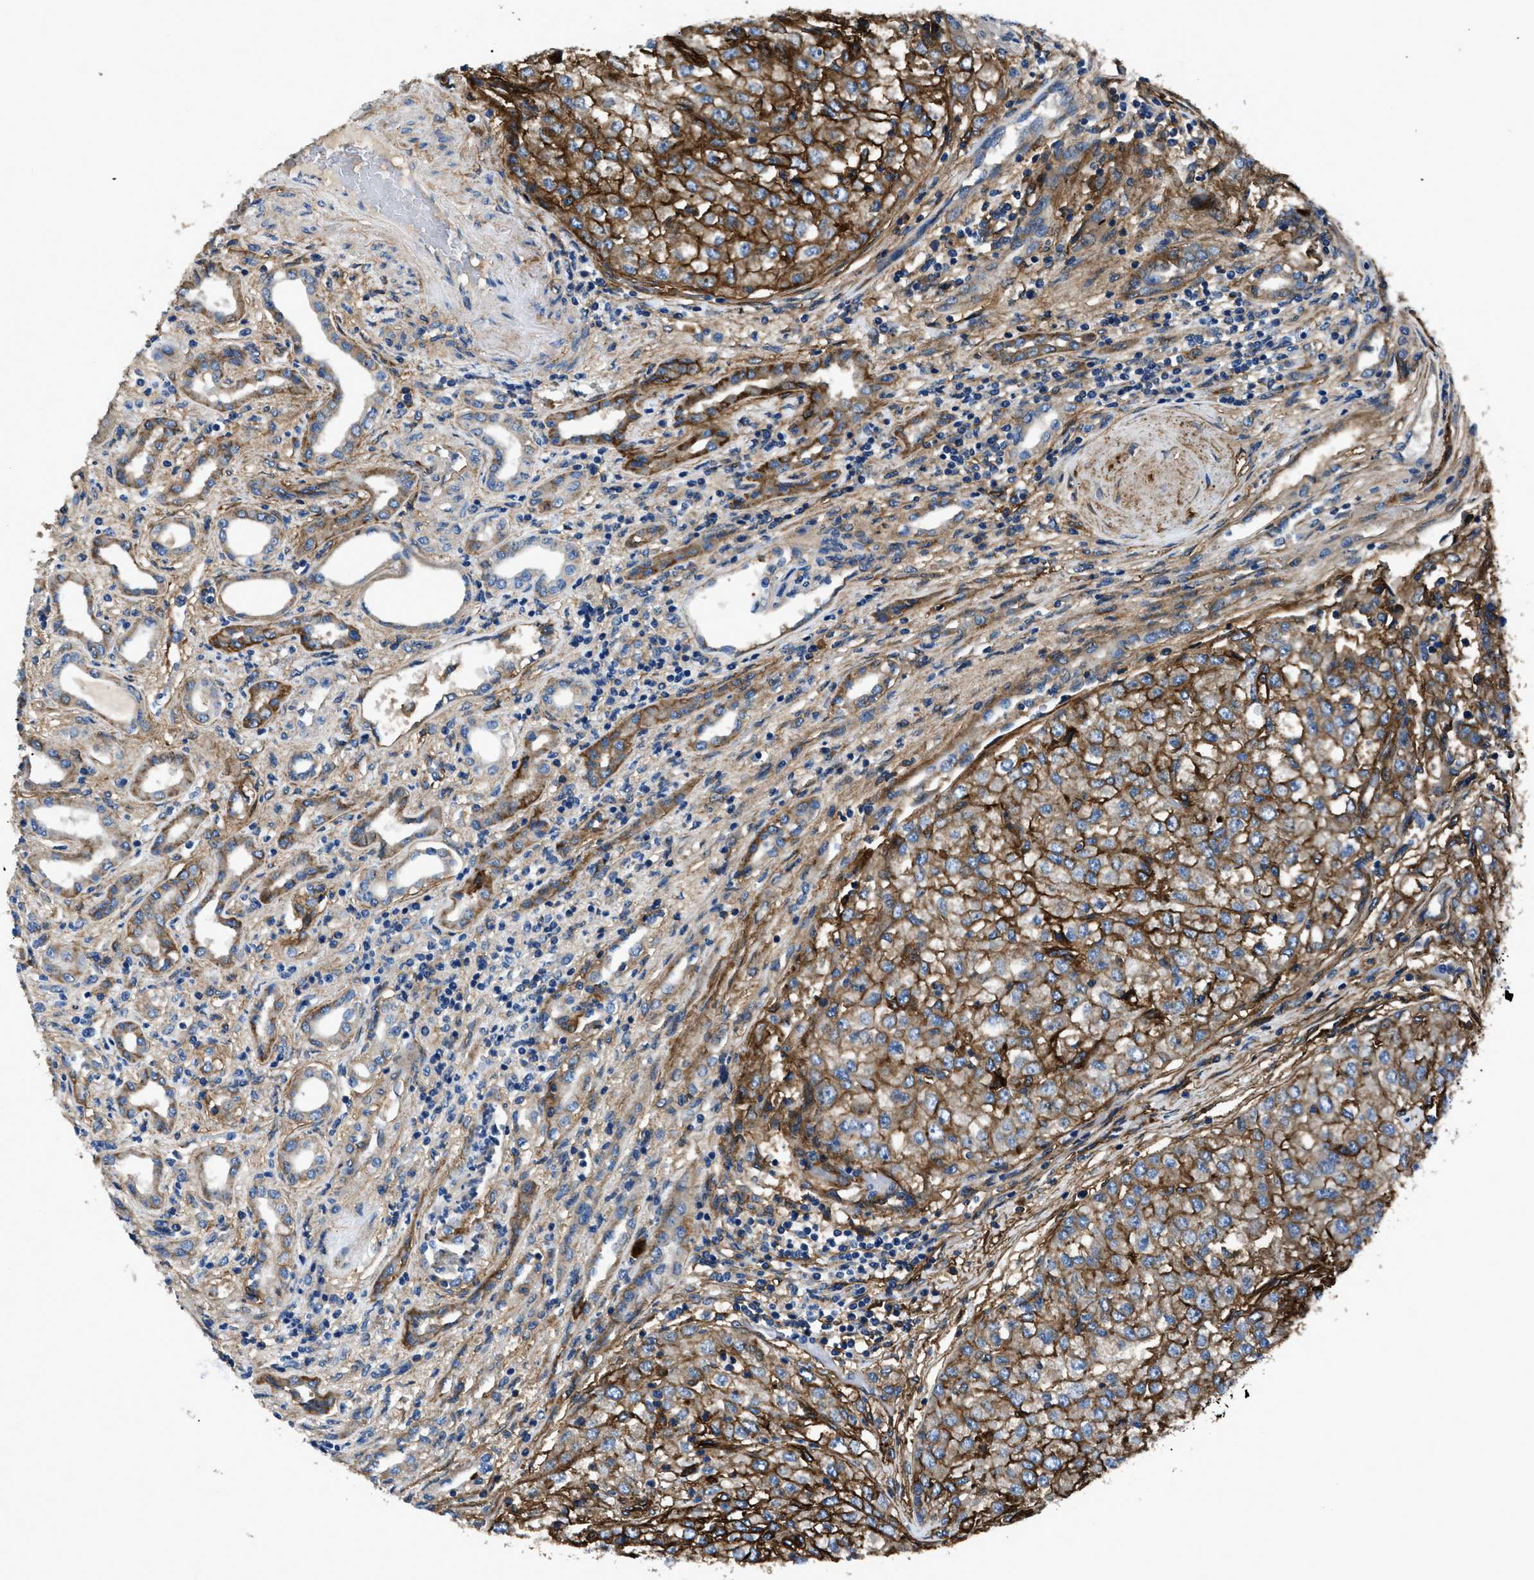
{"staining": {"intensity": "strong", "quantity": ">75%", "location": "cytoplasmic/membranous"}, "tissue": "renal cancer", "cell_type": "Tumor cells", "image_type": "cancer", "snomed": [{"axis": "morphology", "description": "Adenocarcinoma, NOS"}, {"axis": "topography", "description": "Kidney"}], "caption": "Immunohistochemistry (IHC) micrograph of neoplastic tissue: human renal adenocarcinoma stained using IHC exhibits high levels of strong protein expression localized specifically in the cytoplasmic/membranous of tumor cells, appearing as a cytoplasmic/membranous brown color.", "gene": "CD276", "patient": {"sex": "female", "age": 54}}